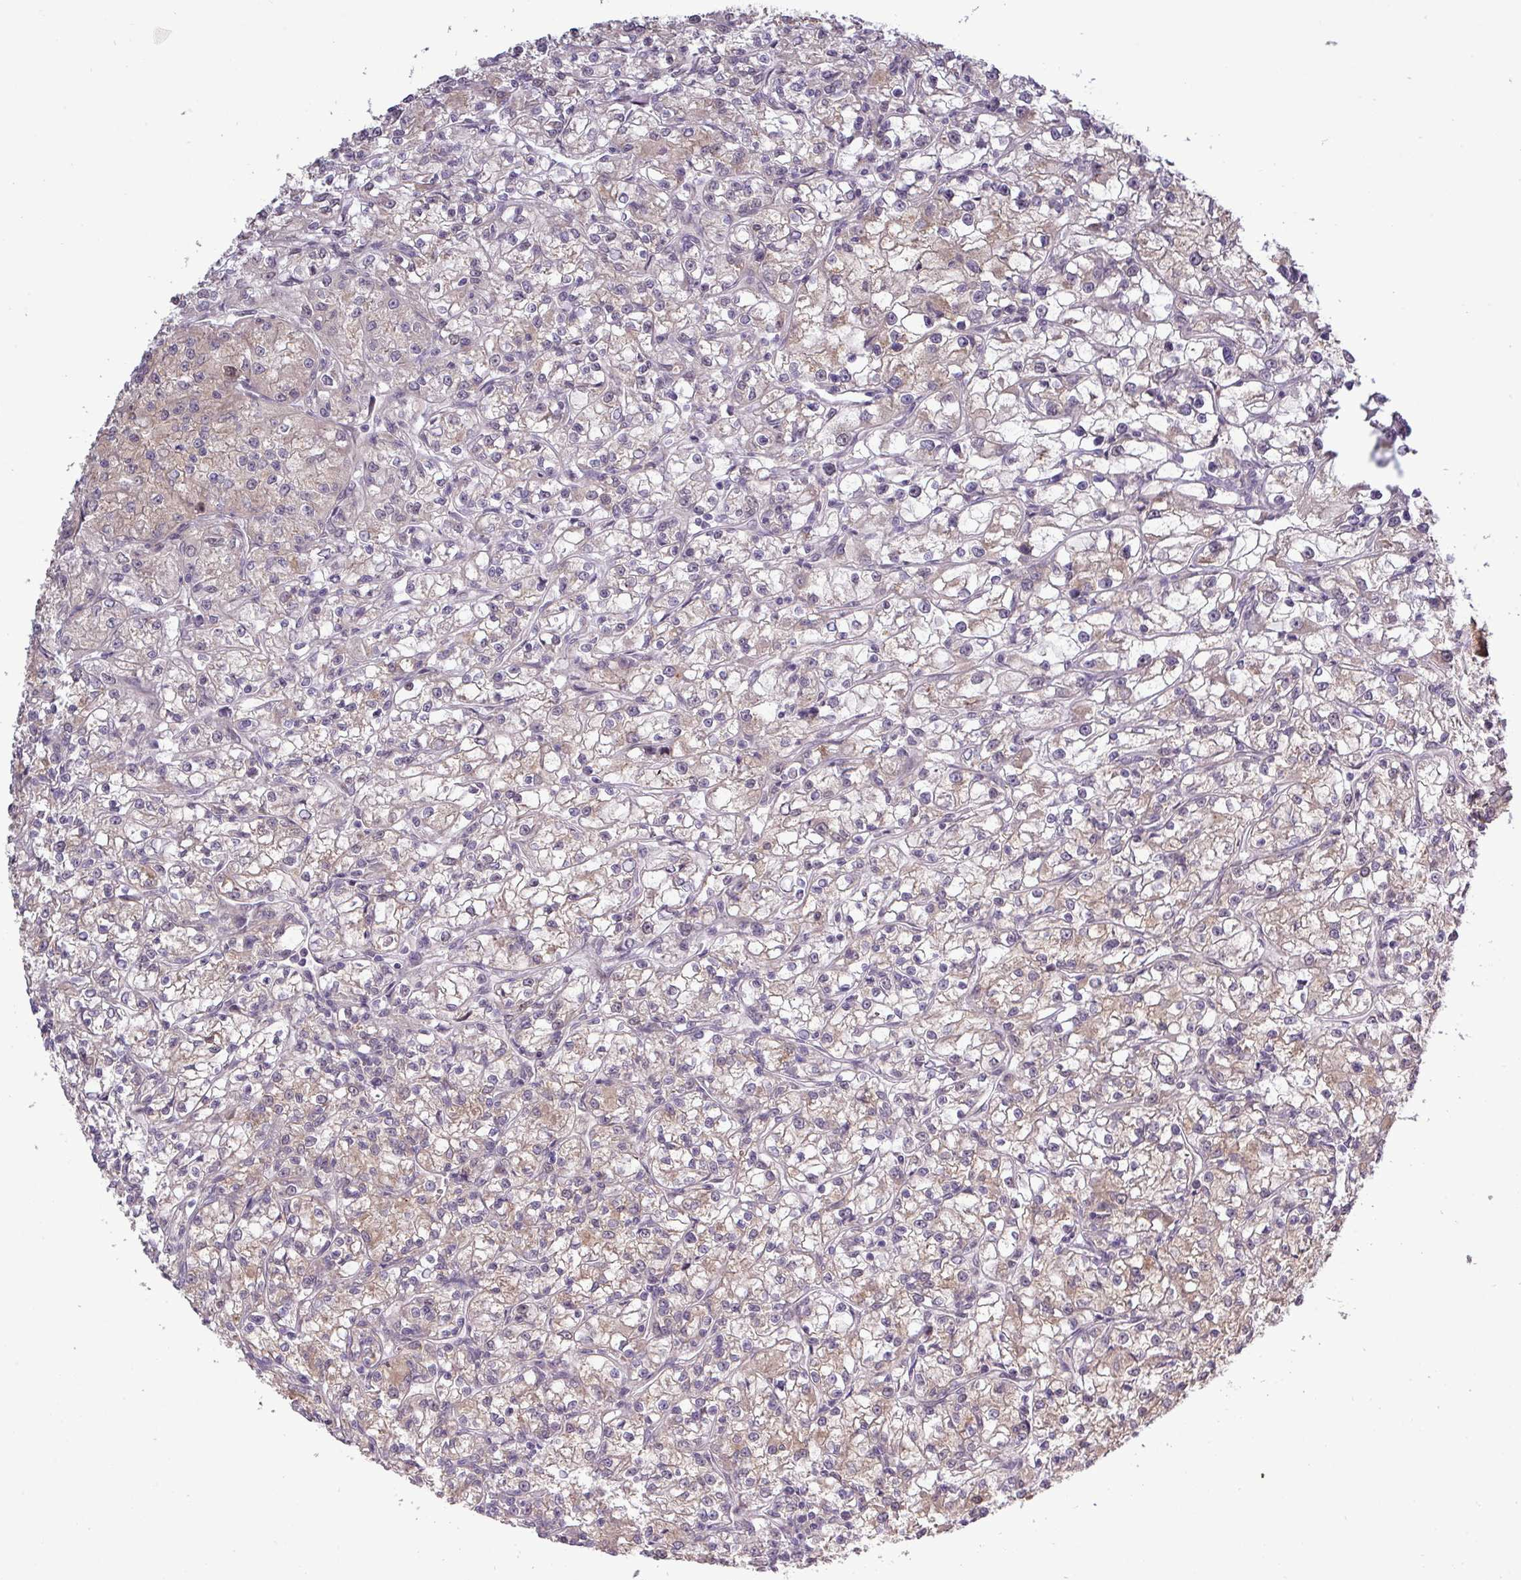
{"staining": {"intensity": "weak", "quantity": "<25%", "location": "cytoplasmic/membranous"}, "tissue": "renal cancer", "cell_type": "Tumor cells", "image_type": "cancer", "snomed": [{"axis": "morphology", "description": "Adenocarcinoma, NOS"}, {"axis": "topography", "description": "Kidney"}], "caption": "High magnification brightfield microscopy of renal adenocarcinoma stained with DAB (brown) and counterstained with hematoxylin (blue): tumor cells show no significant staining.", "gene": "RIPPLY1", "patient": {"sex": "female", "age": 59}}